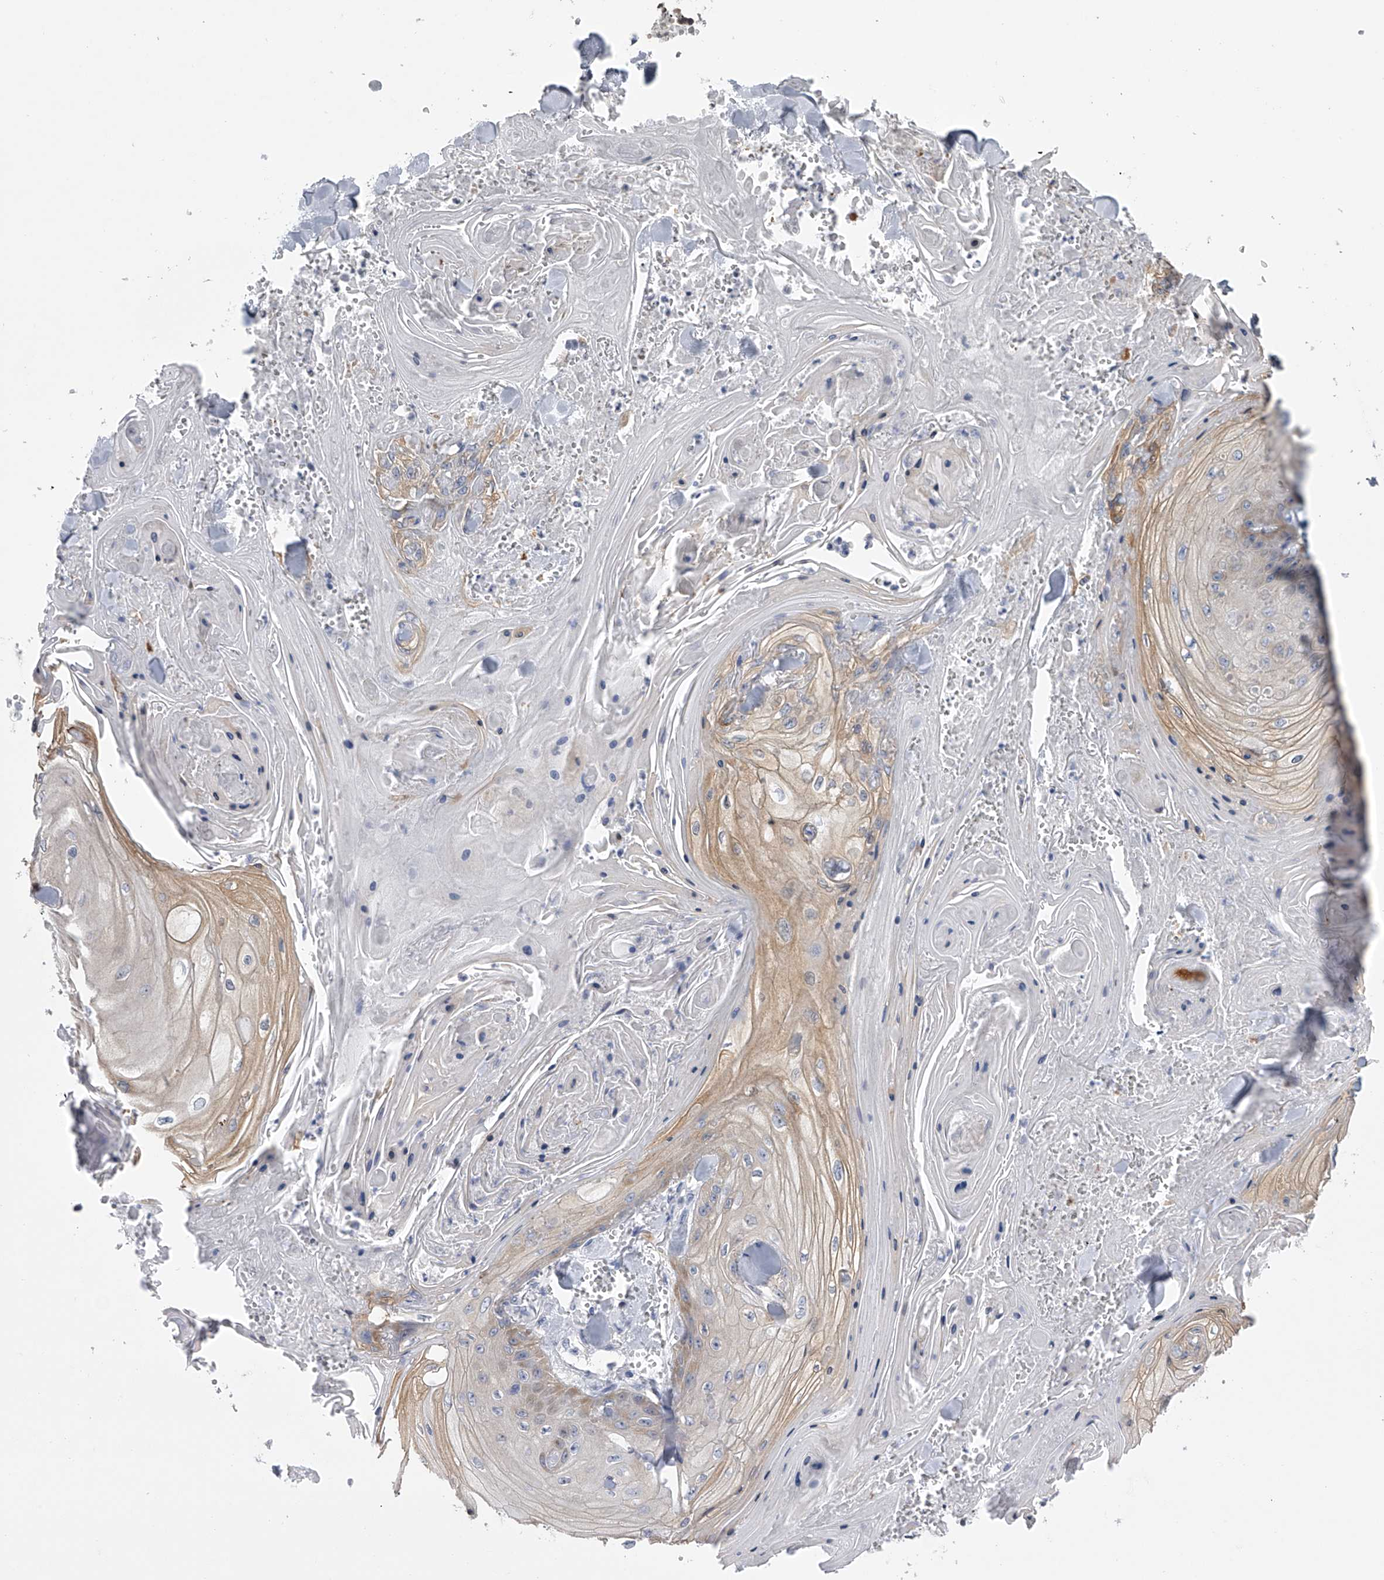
{"staining": {"intensity": "weak", "quantity": "25%-75%", "location": "cytoplasmic/membranous"}, "tissue": "skin cancer", "cell_type": "Tumor cells", "image_type": "cancer", "snomed": [{"axis": "morphology", "description": "Squamous cell carcinoma, NOS"}, {"axis": "topography", "description": "Skin"}], "caption": "Human skin cancer (squamous cell carcinoma) stained for a protein (brown) shows weak cytoplasmic/membranous positive positivity in about 25%-75% of tumor cells.", "gene": "TASP1", "patient": {"sex": "male", "age": 74}}